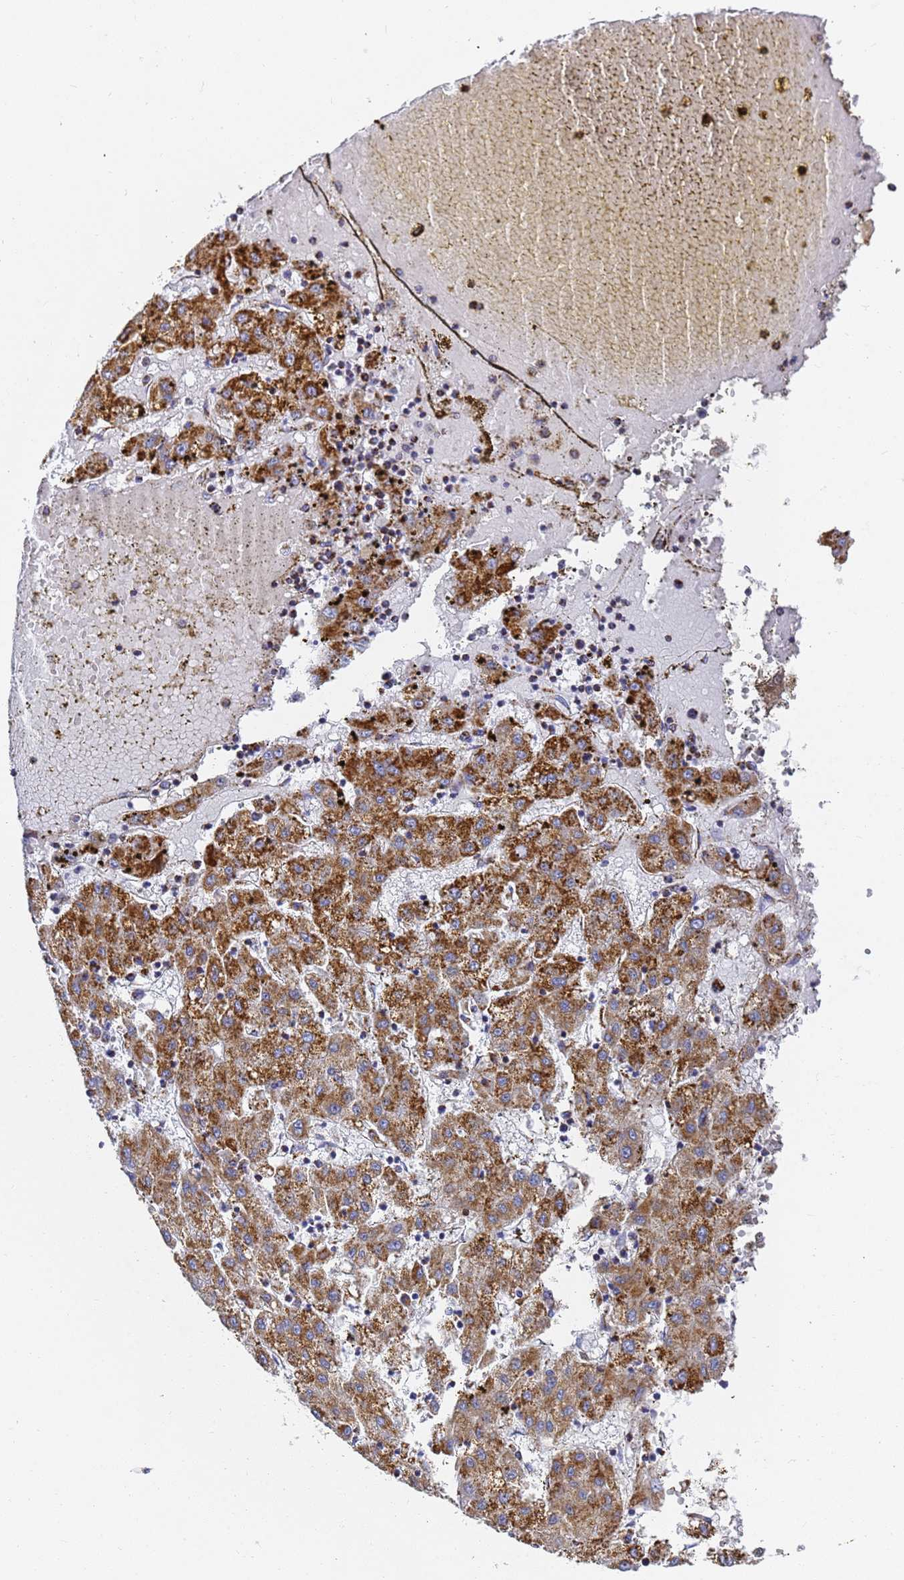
{"staining": {"intensity": "strong", "quantity": ">75%", "location": "cytoplasmic/membranous"}, "tissue": "liver cancer", "cell_type": "Tumor cells", "image_type": "cancer", "snomed": [{"axis": "morphology", "description": "Carcinoma, Hepatocellular, NOS"}, {"axis": "topography", "description": "Liver"}], "caption": "Strong cytoplasmic/membranous expression for a protein is present in about >75% of tumor cells of liver cancer (hepatocellular carcinoma) using immunohistochemistry.", "gene": "CNIH4", "patient": {"sex": "male", "age": 72}}